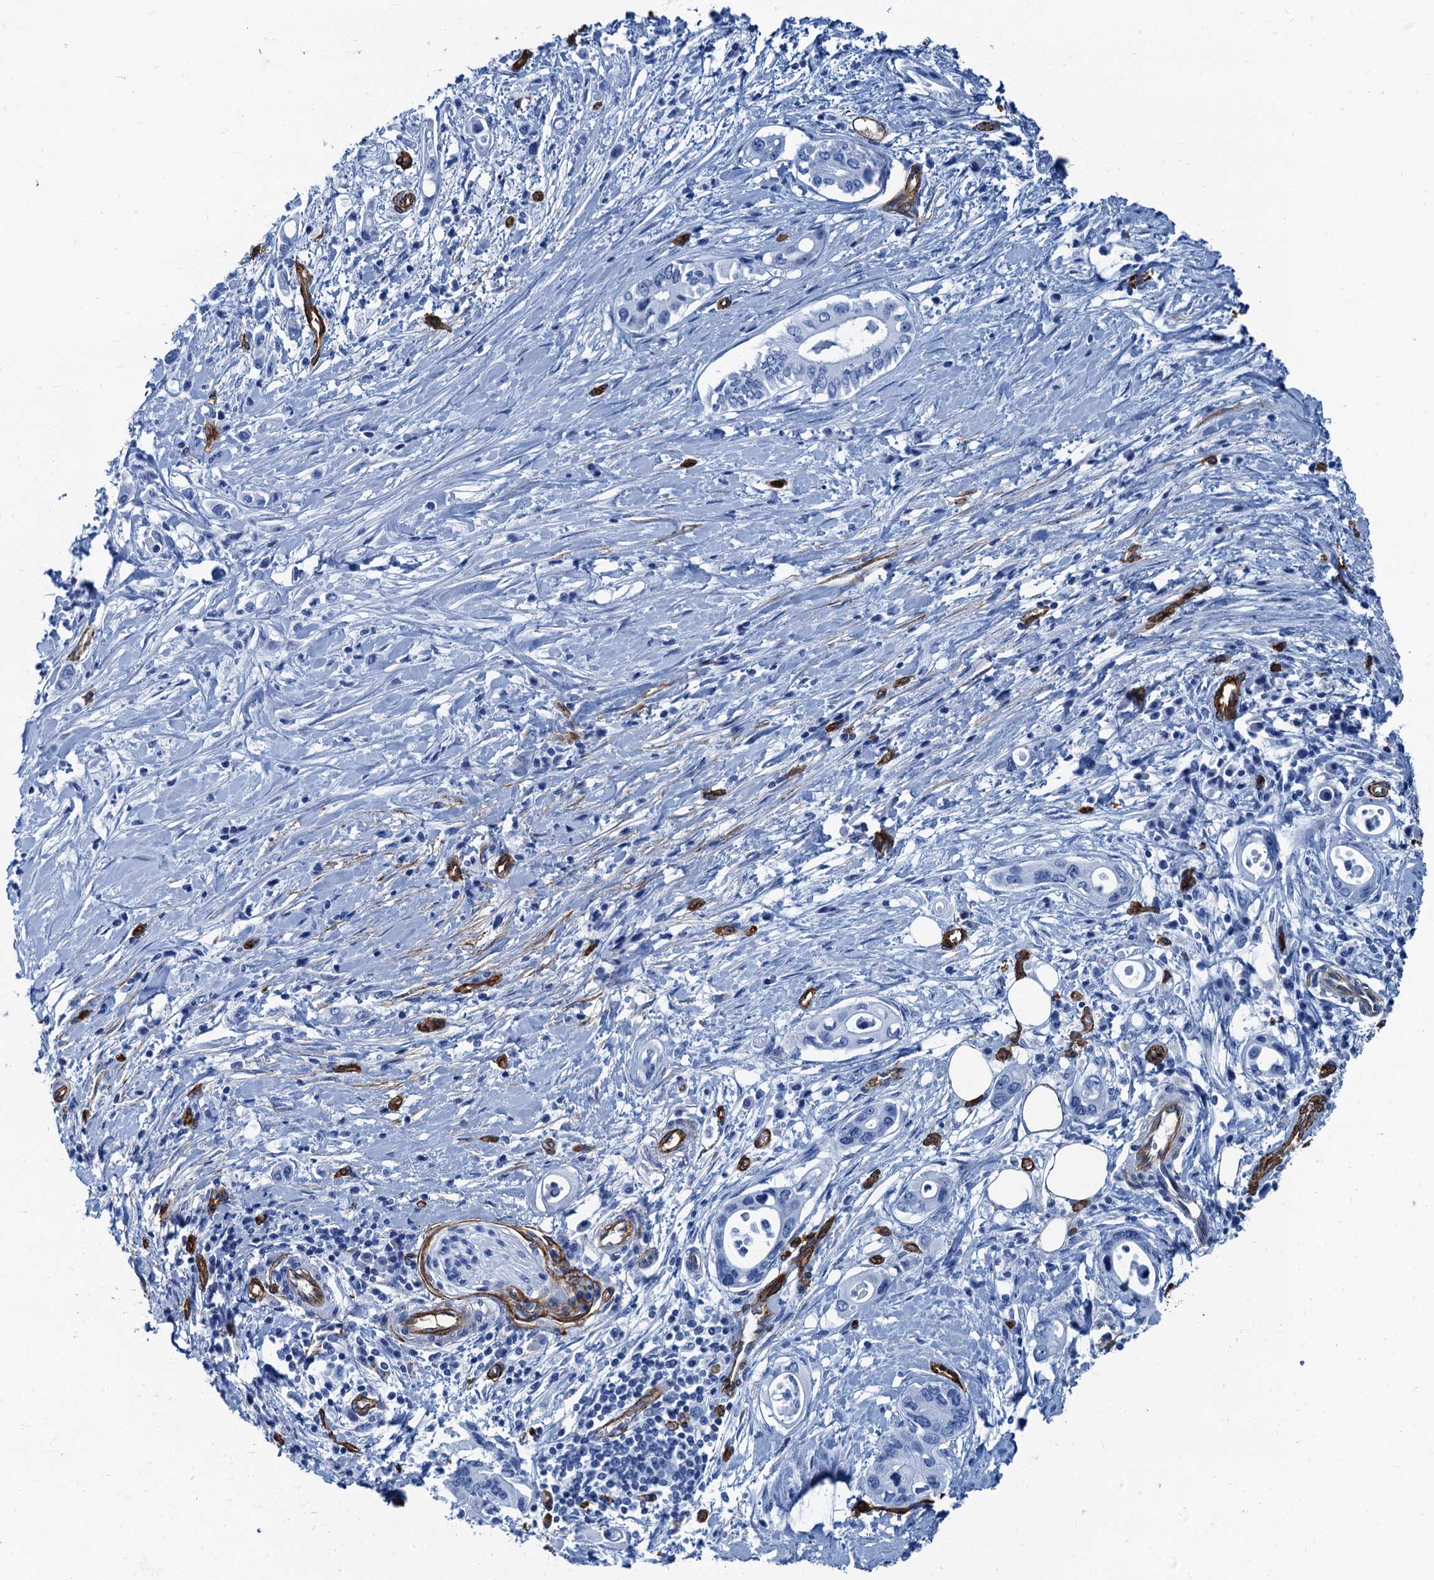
{"staining": {"intensity": "negative", "quantity": "none", "location": "none"}, "tissue": "pancreatic cancer", "cell_type": "Tumor cells", "image_type": "cancer", "snomed": [{"axis": "morphology", "description": "Adenocarcinoma, NOS"}, {"axis": "topography", "description": "Pancreas"}], "caption": "This is a image of immunohistochemistry staining of adenocarcinoma (pancreatic), which shows no positivity in tumor cells. Nuclei are stained in blue.", "gene": "CAVIN2", "patient": {"sex": "female", "age": 66}}